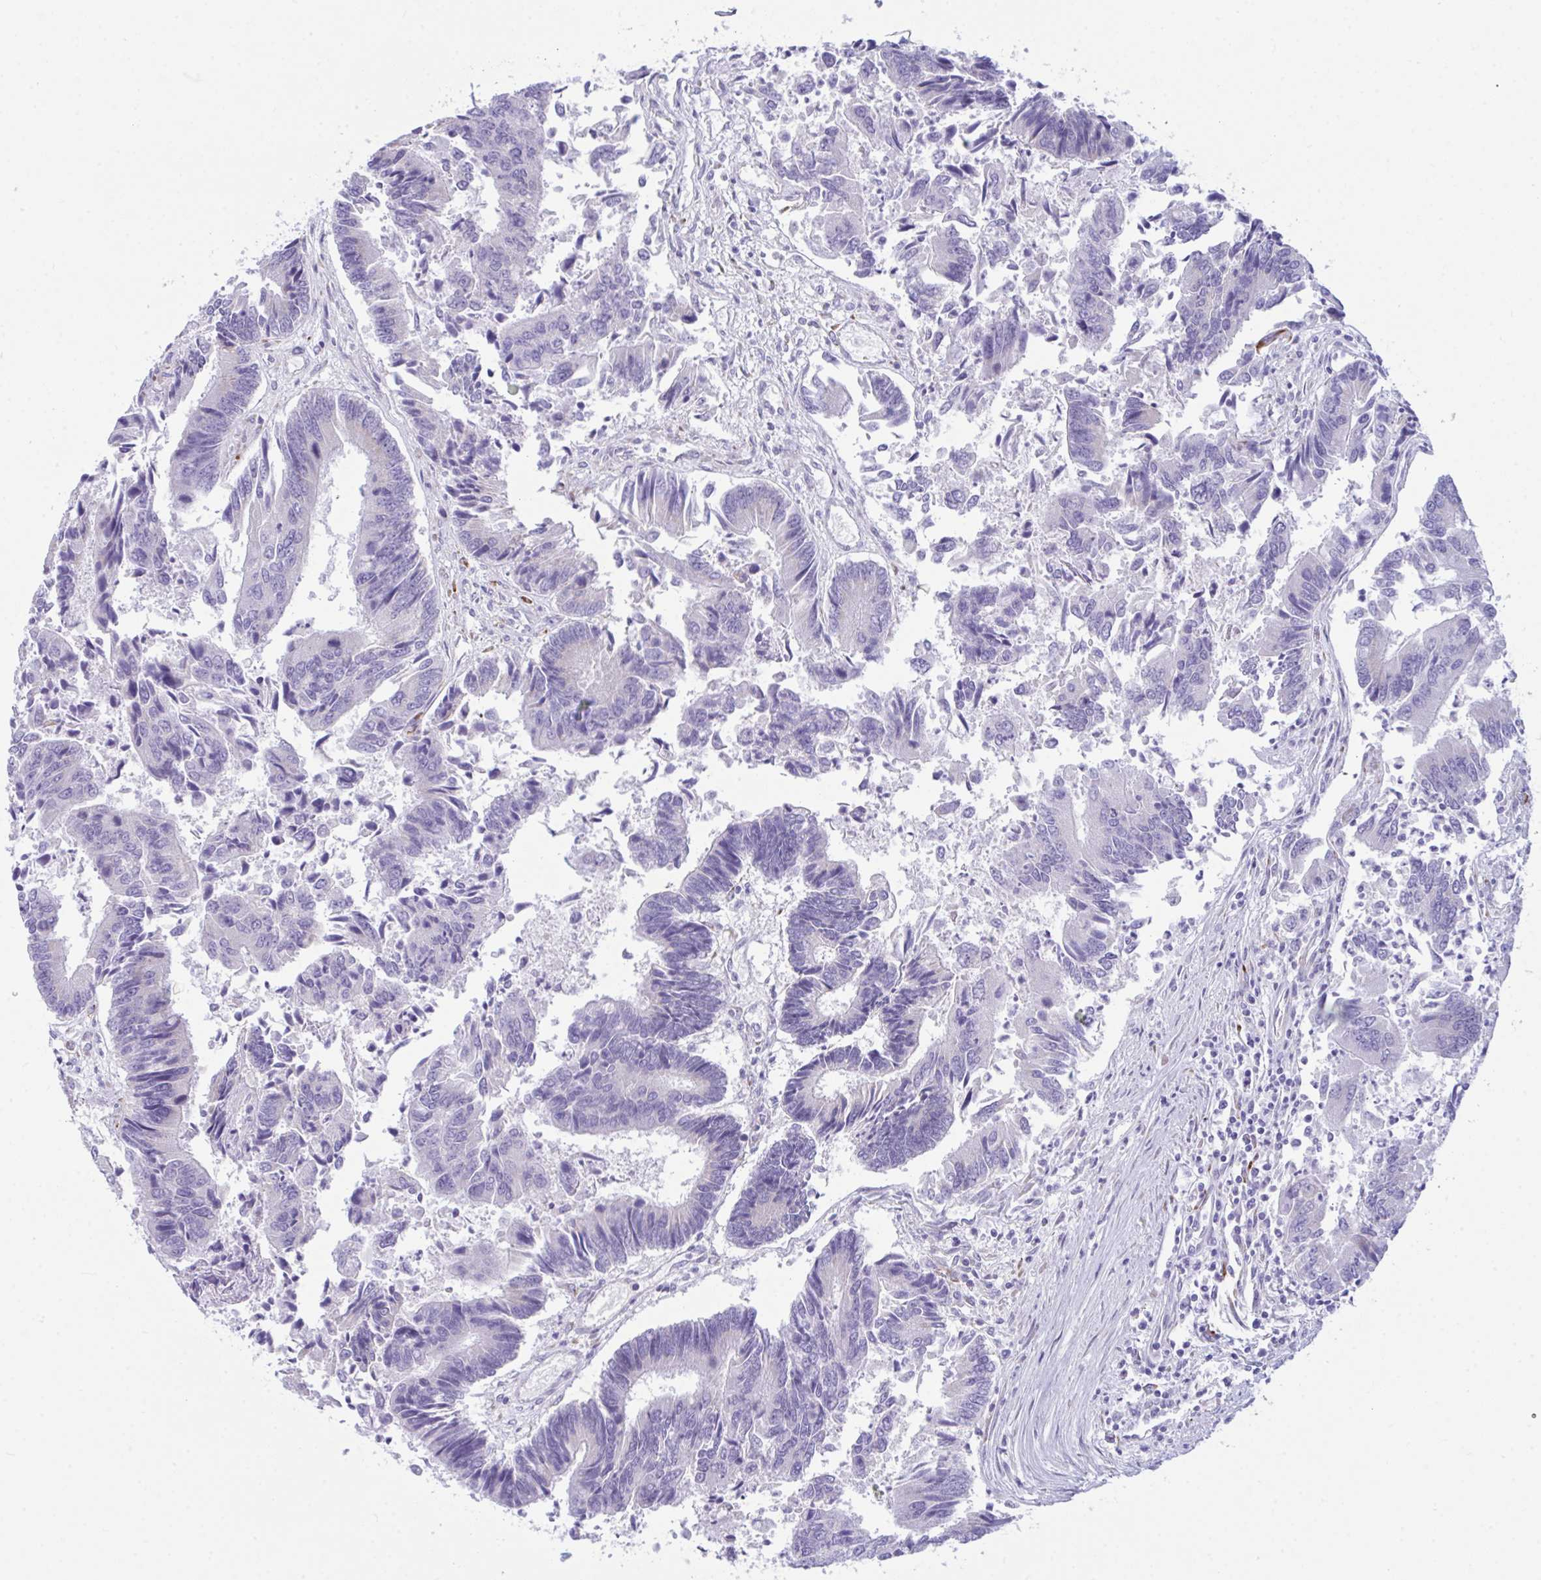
{"staining": {"intensity": "negative", "quantity": "none", "location": "none"}, "tissue": "colorectal cancer", "cell_type": "Tumor cells", "image_type": "cancer", "snomed": [{"axis": "morphology", "description": "Adenocarcinoma, NOS"}, {"axis": "topography", "description": "Colon"}], "caption": "A high-resolution micrograph shows immunohistochemistry staining of adenocarcinoma (colorectal), which reveals no significant positivity in tumor cells.", "gene": "BBS1", "patient": {"sex": "female", "age": 67}}